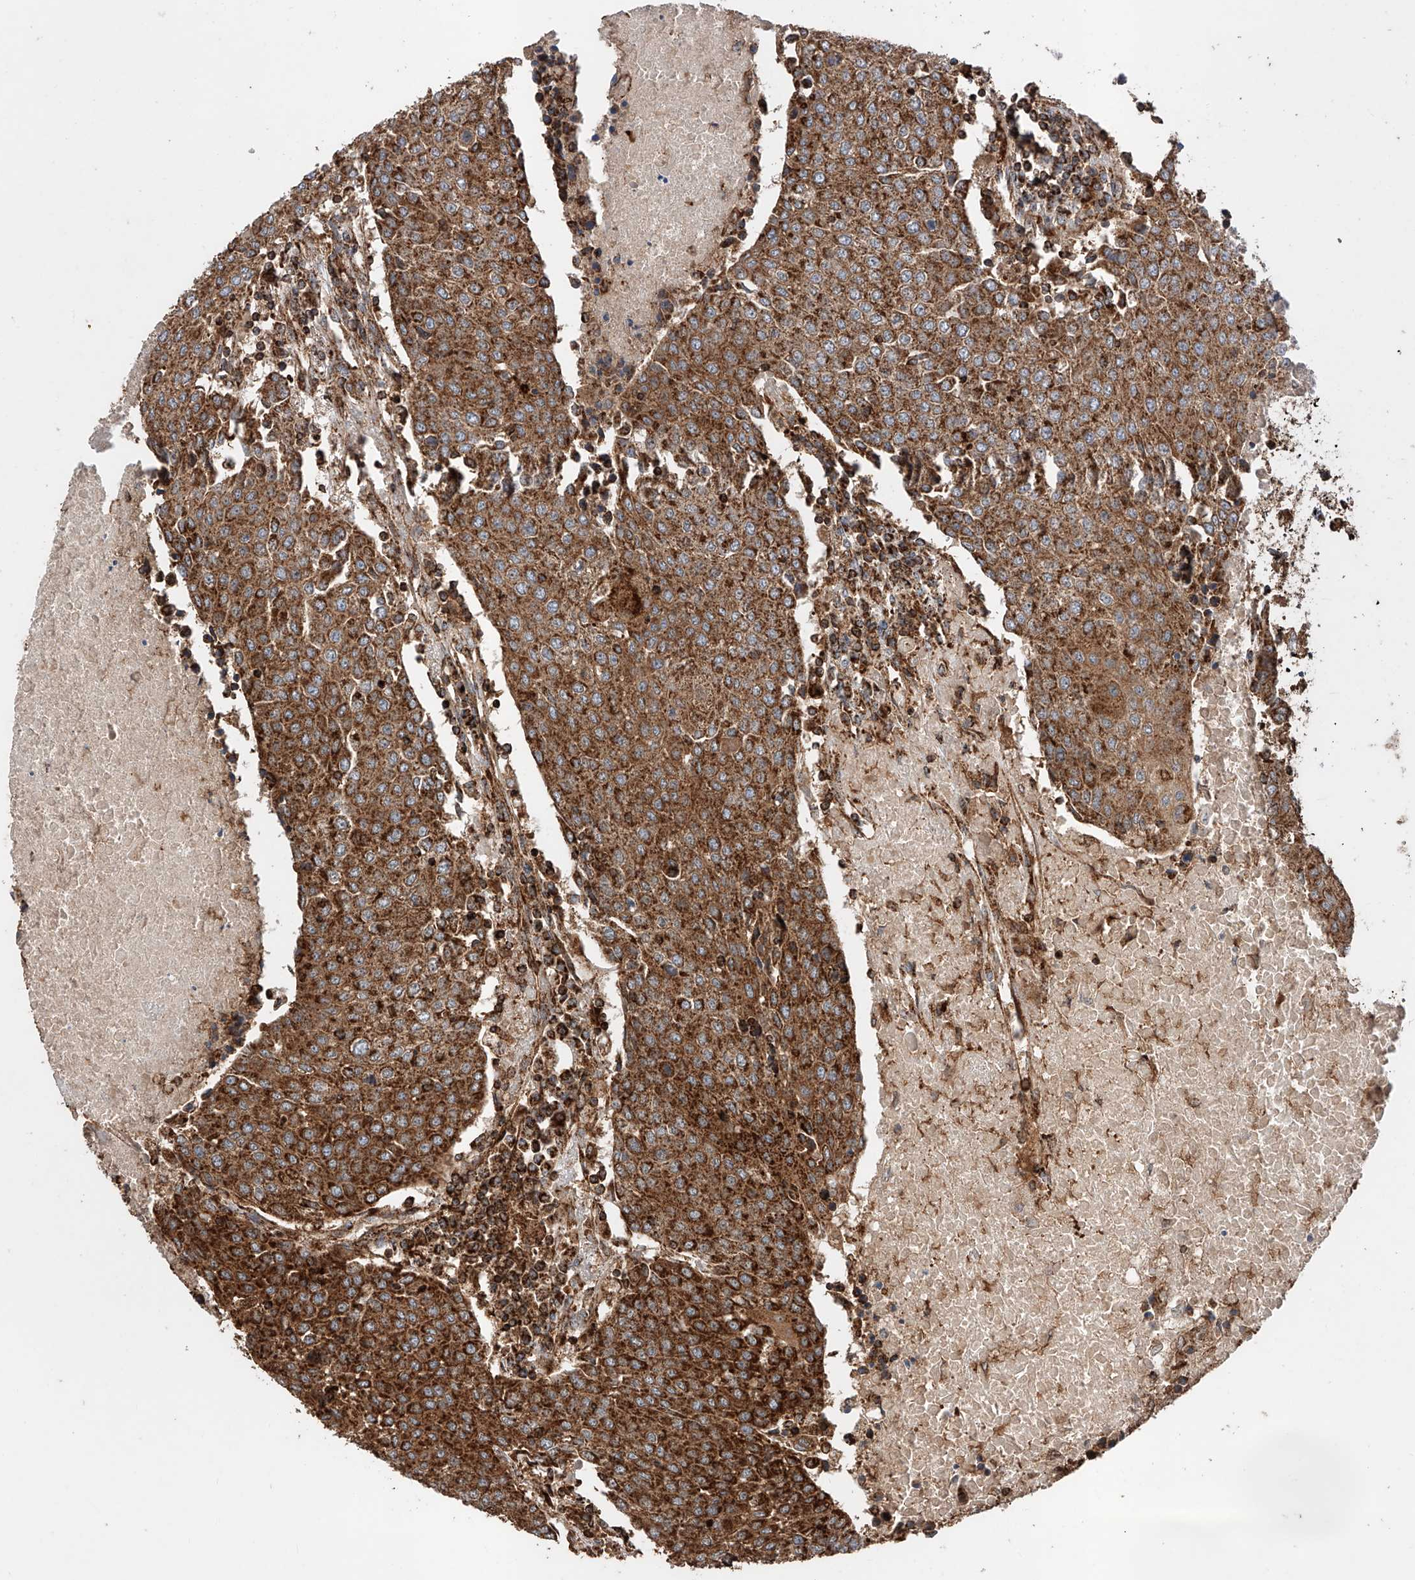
{"staining": {"intensity": "strong", "quantity": ">75%", "location": "cytoplasmic/membranous"}, "tissue": "urothelial cancer", "cell_type": "Tumor cells", "image_type": "cancer", "snomed": [{"axis": "morphology", "description": "Urothelial carcinoma, High grade"}, {"axis": "topography", "description": "Urinary bladder"}], "caption": "Immunohistochemistry (DAB (3,3'-diaminobenzidine)) staining of urothelial cancer shows strong cytoplasmic/membranous protein staining in about >75% of tumor cells.", "gene": "PISD", "patient": {"sex": "female", "age": 85}}